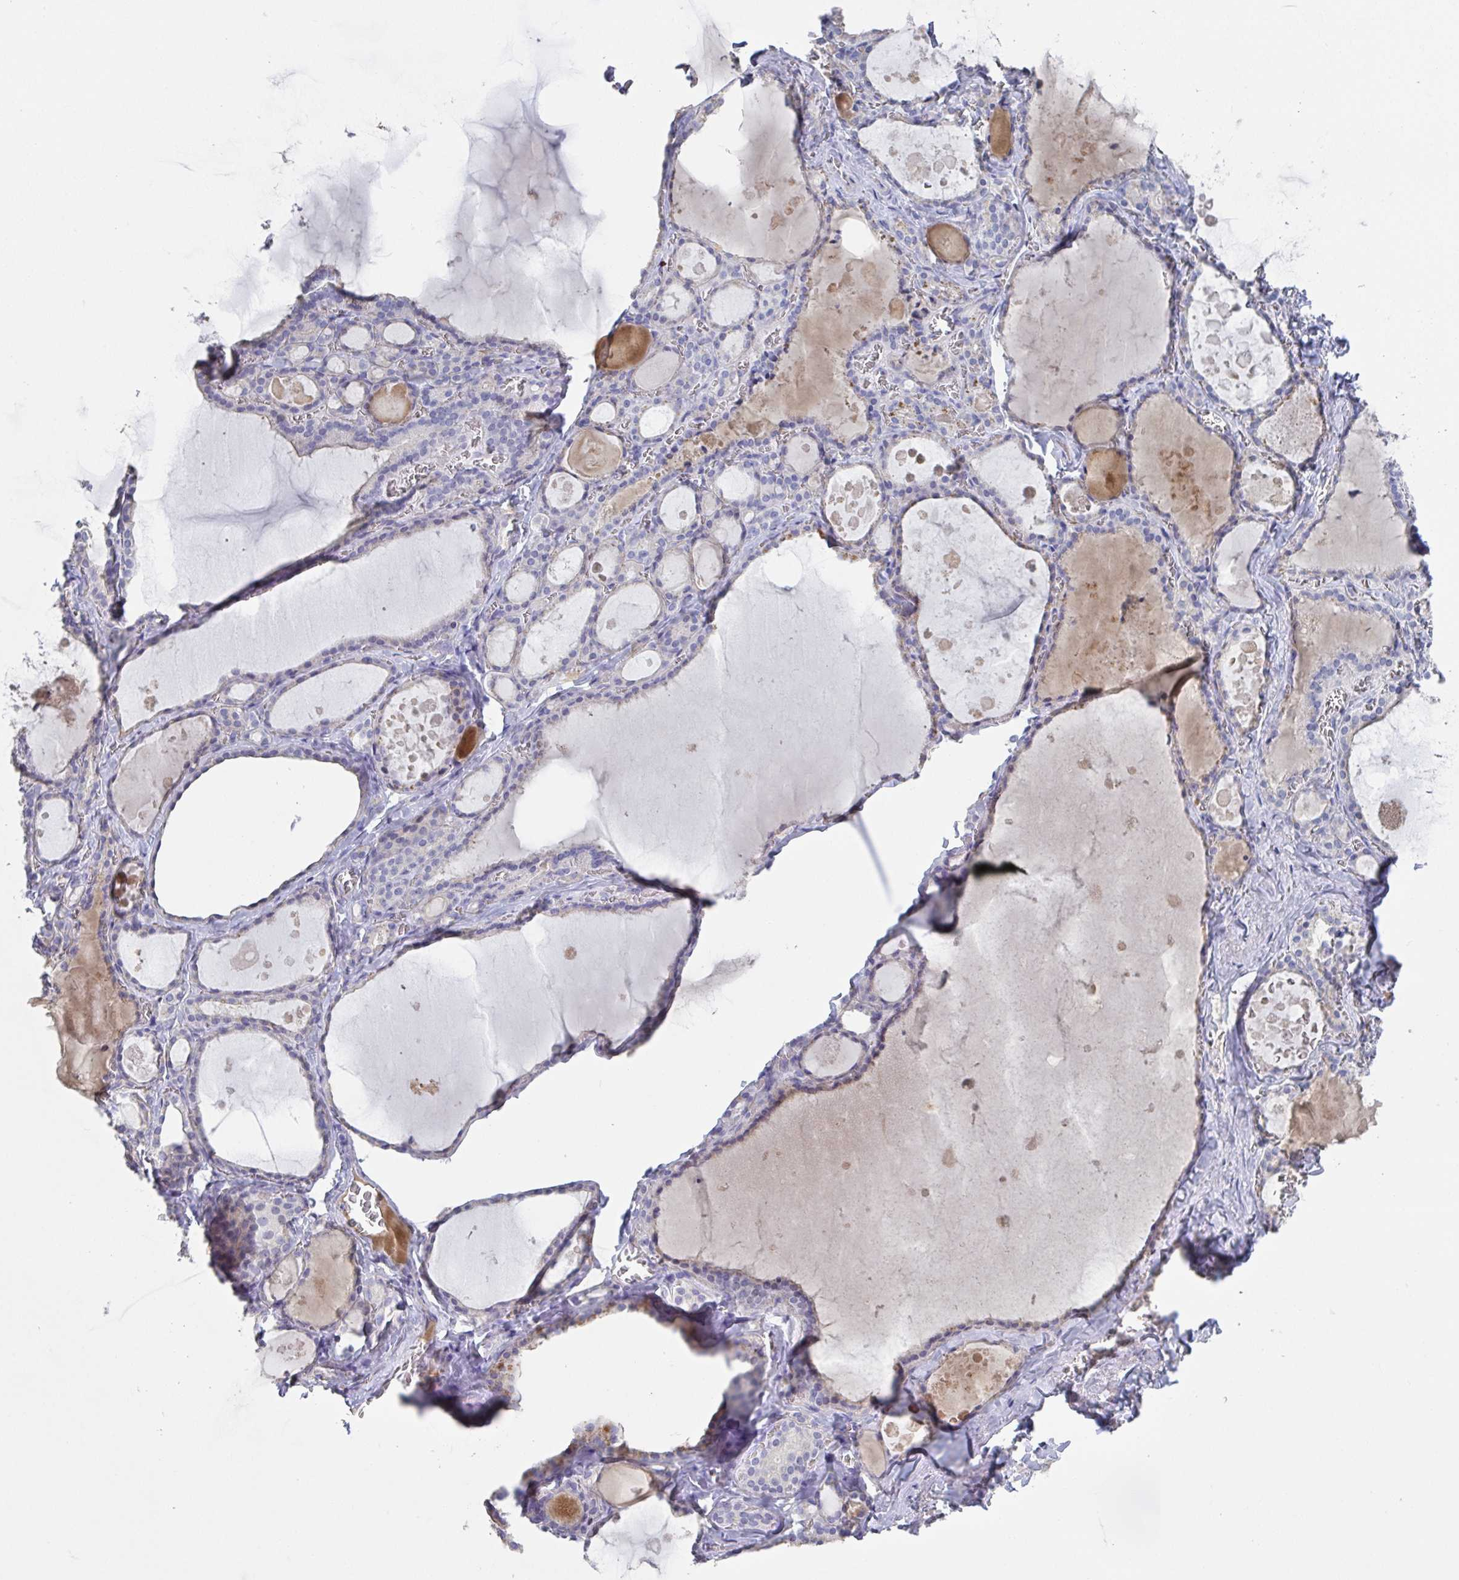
{"staining": {"intensity": "weak", "quantity": "25%-75%", "location": "cytoplasmic/membranous"}, "tissue": "thyroid gland", "cell_type": "Glandular cells", "image_type": "normal", "snomed": [{"axis": "morphology", "description": "Normal tissue, NOS"}, {"axis": "topography", "description": "Thyroid gland"}], "caption": "An image of human thyroid gland stained for a protein displays weak cytoplasmic/membranous brown staining in glandular cells.", "gene": "ANO5", "patient": {"sex": "male", "age": 56}}